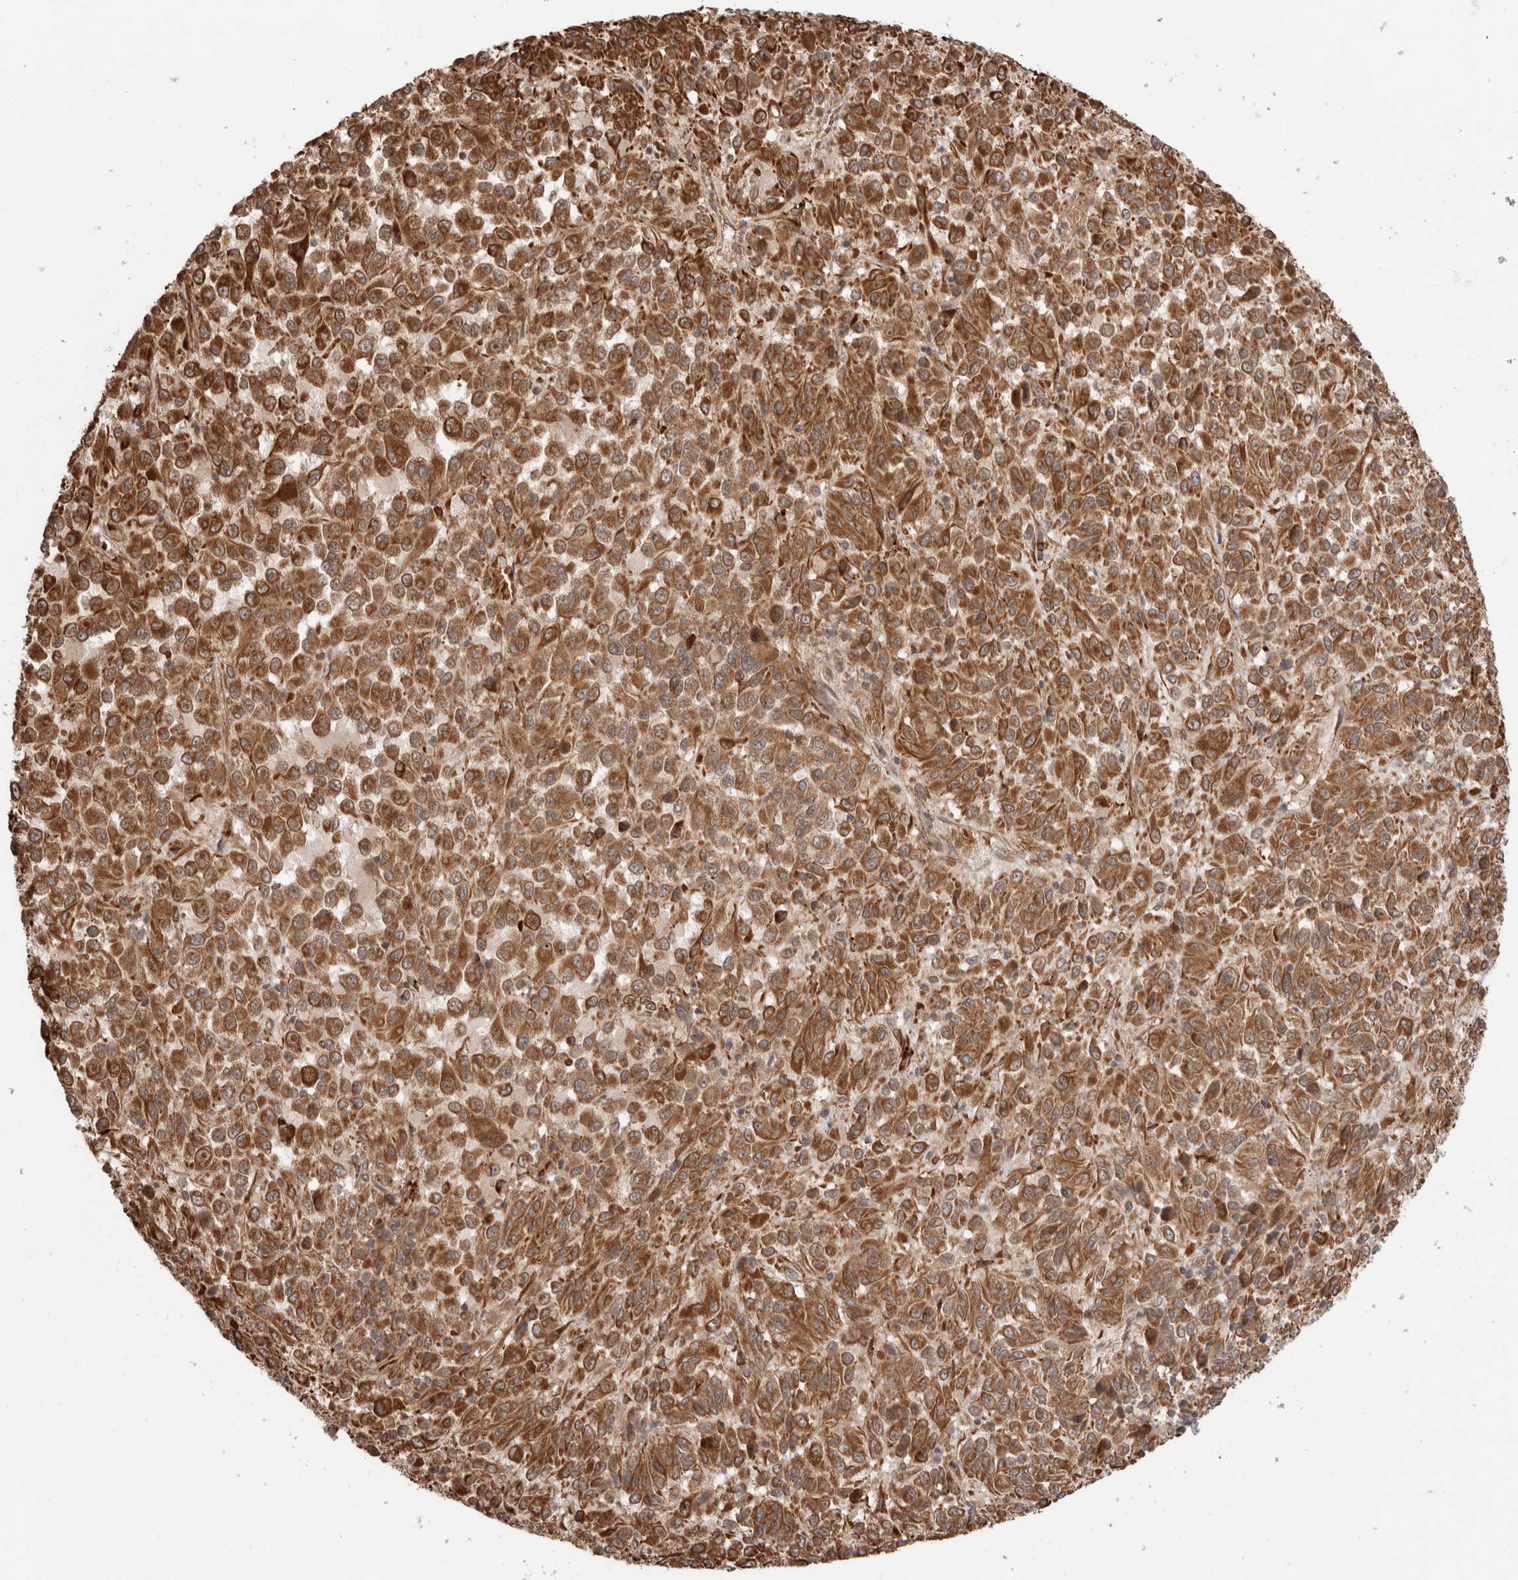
{"staining": {"intensity": "strong", "quantity": ">75%", "location": "cytoplasmic/membranous"}, "tissue": "melanoma", "cell_type": "Tumor cells", "image_type": "cancer", "snomed": [{"axis": "morphology", "description": "Malignant melanoma, Metastatic site"}, {"axis": "topography", "description": "Lung"}], "caption": "Strong cytoplasmic/membranous positivity for a protein is seen in approximately >75% of tumor cells of malignant melanoma (metastatic site) using IHC.", "gene": "ZNF649", "patient": {"sex": "male", "age": 64}}